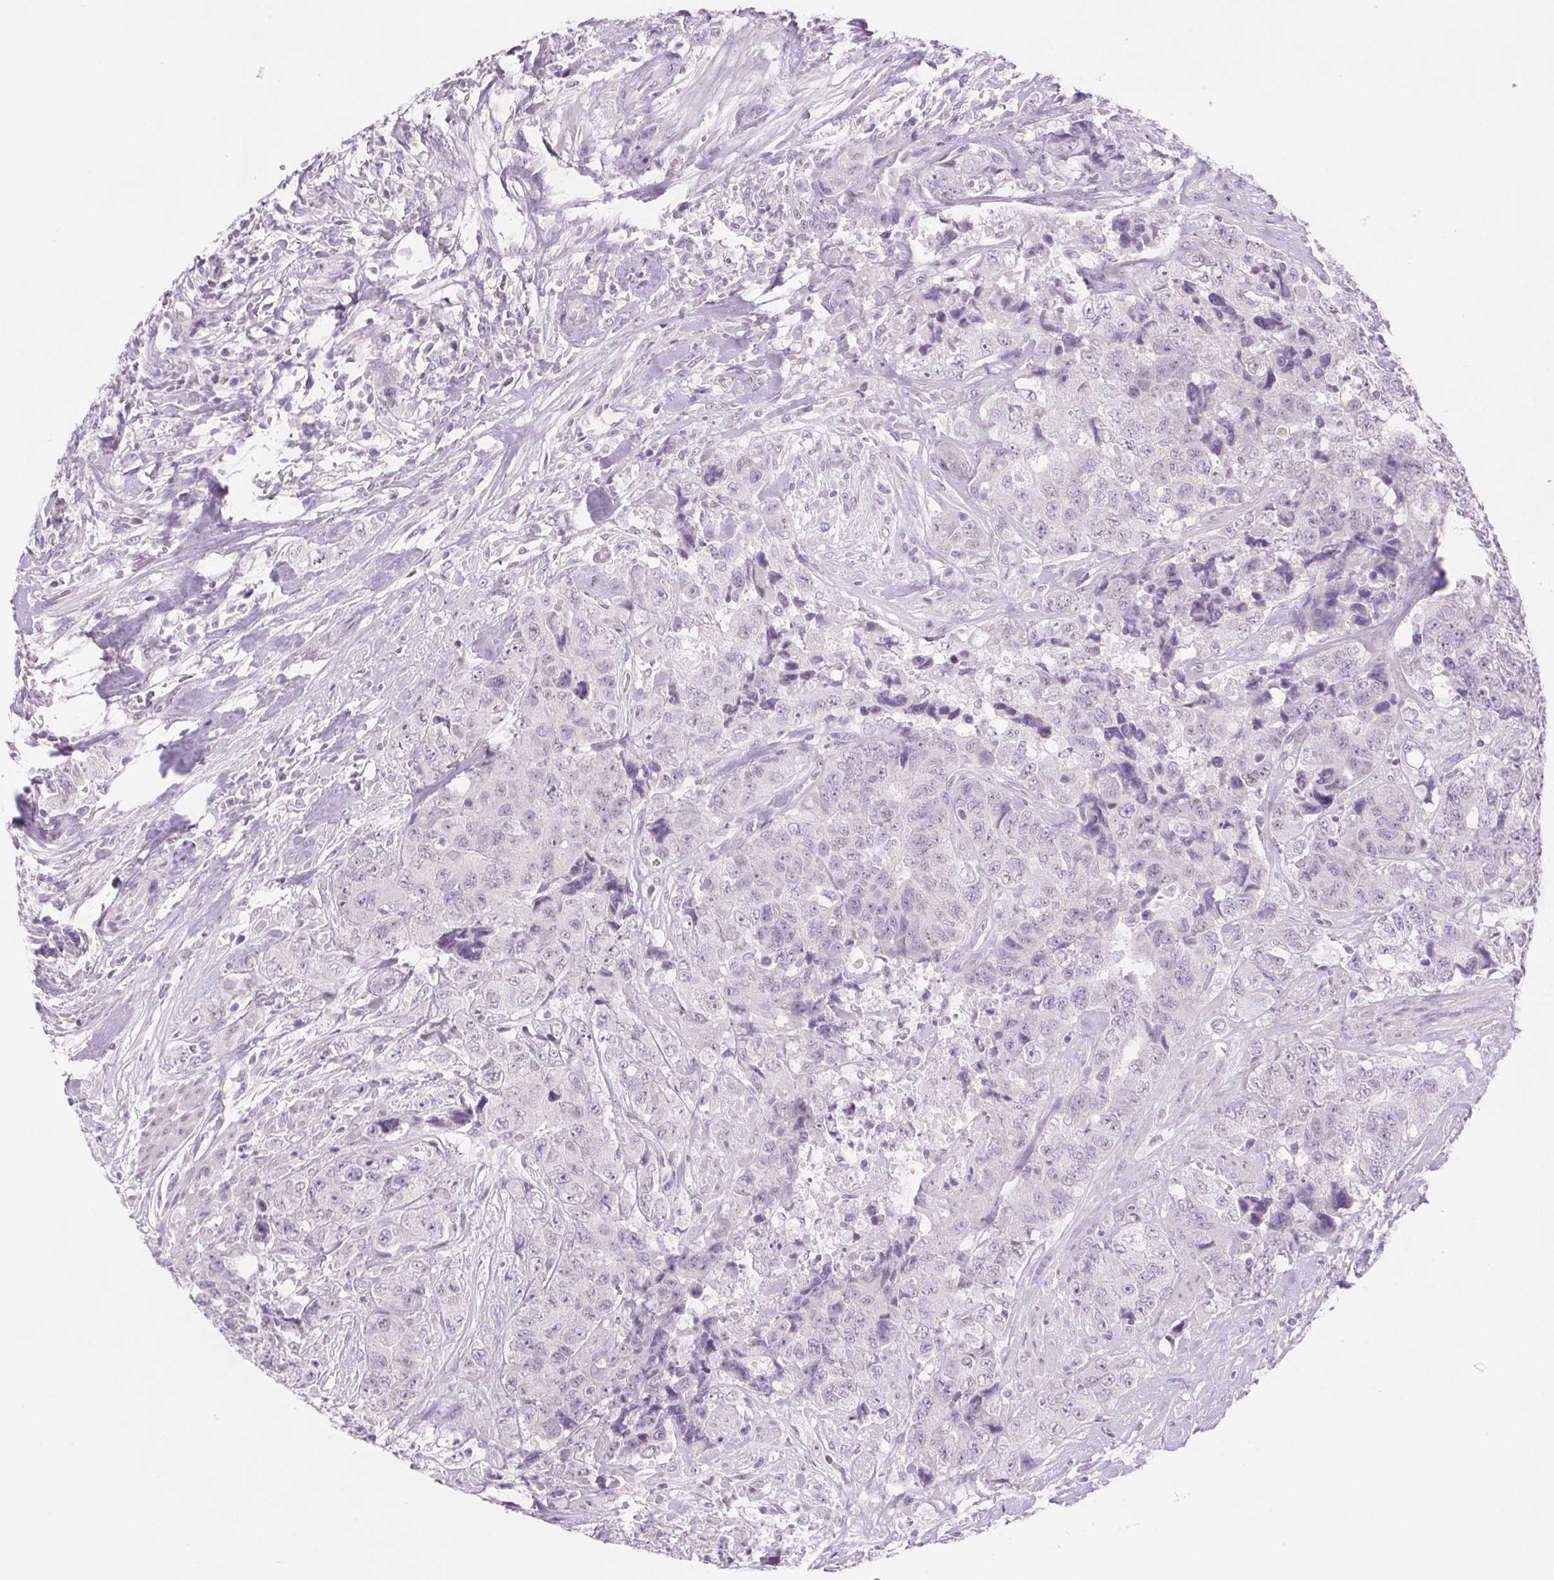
{"staining": {"intensity": "negative", "quantity": "none", "location": "none"}, "tissue": "urothelial cancer", "cell_type": "Tumor cells", "image_type": "cancer", "snomed": [{"axis": "morphology", "description": "Urothelial carcinoma, High grade"}, {"axis": "topography", "description": "Urinary bladder"}], "caption": "This is a micrograph of IHC staining of urothelial cancer, which shows no positivity in tumor cells.", "gene": "SLC6A19", "patient": {"sex": "female", "age": 78}}